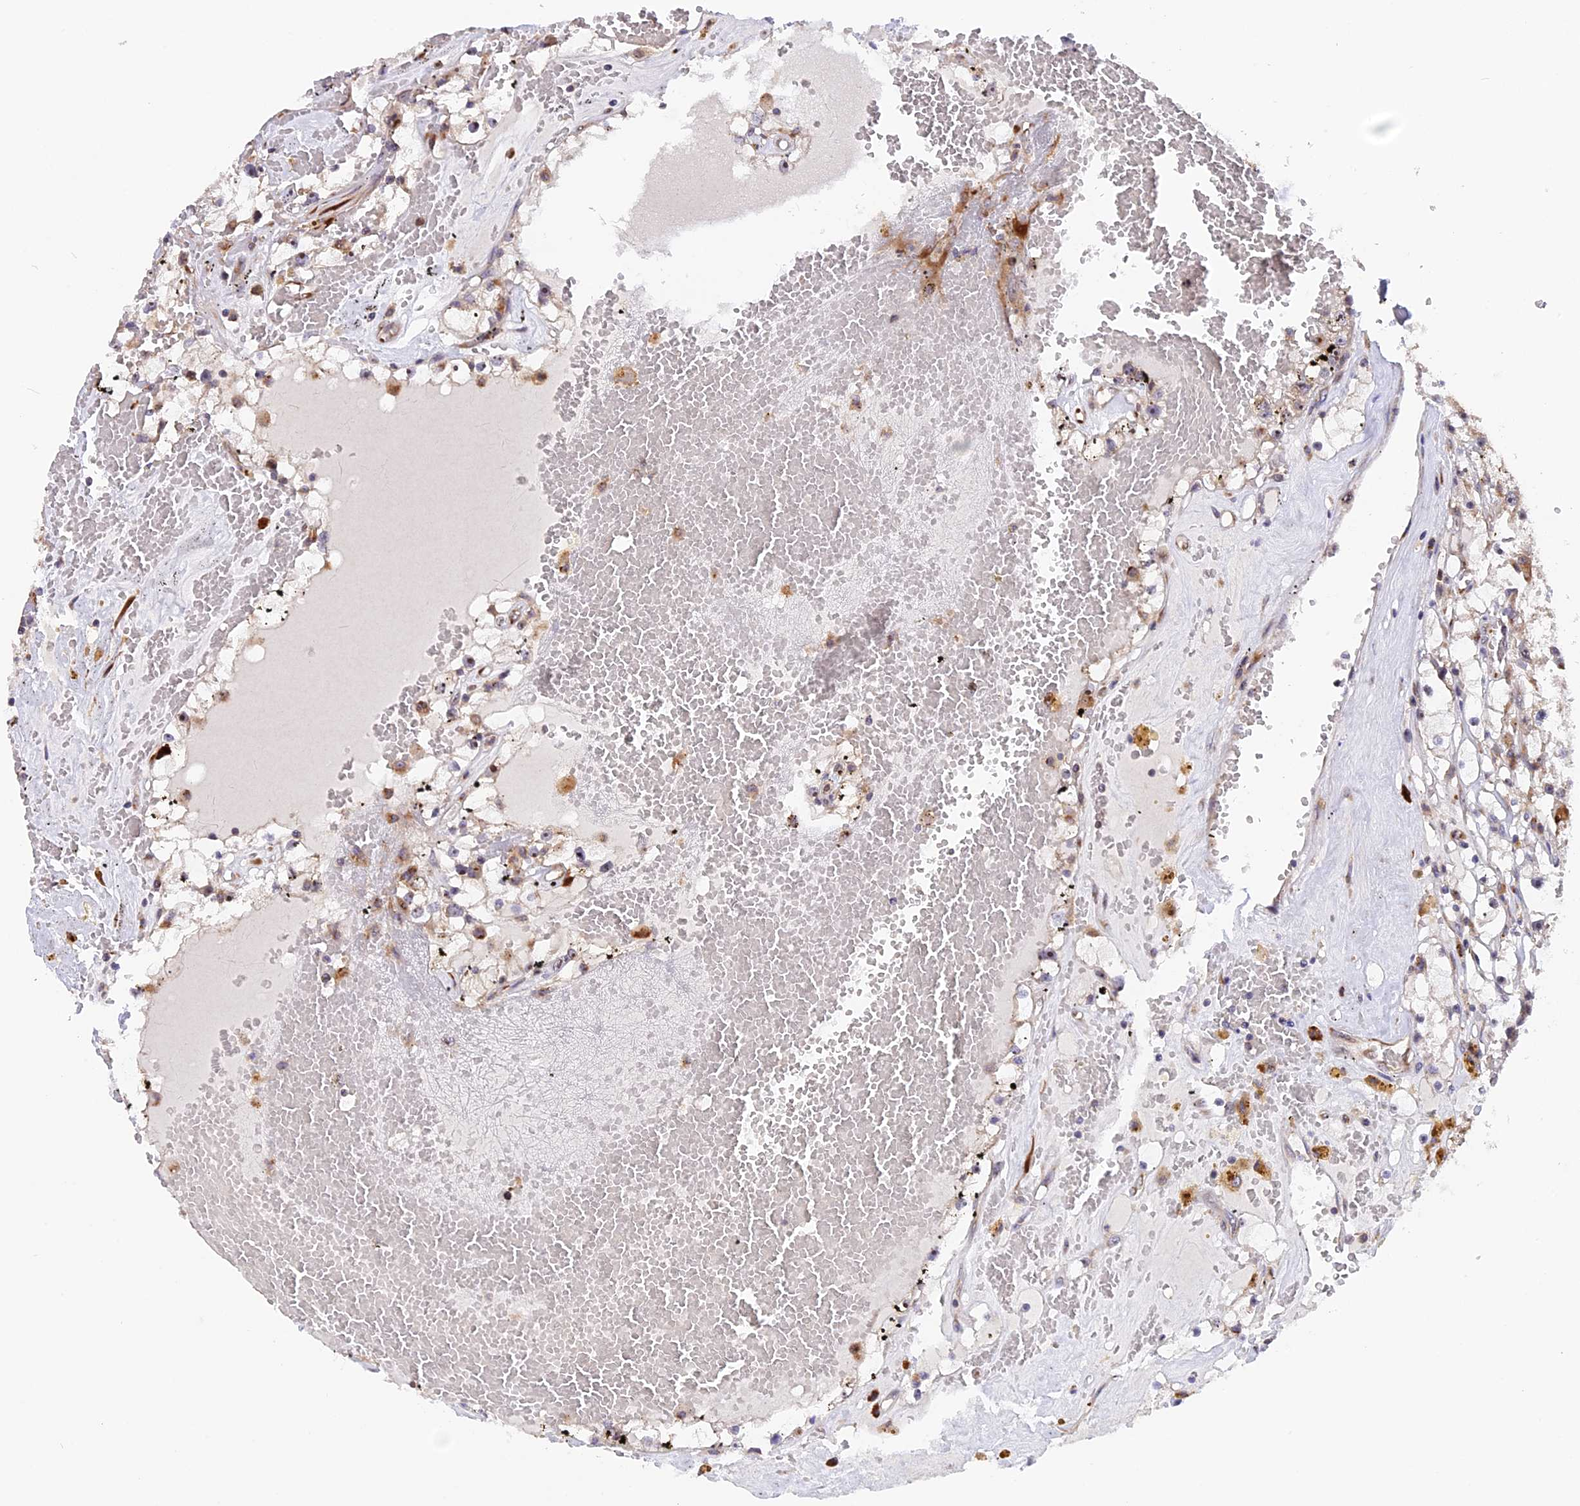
{"staining": {"intensity": "negative", "quantity": "none", "location": "none"}, "tissue": "renal cancer", "cell_type": "Tumor cells", "image_type": "cancer", "snomed": [{"axis": "morphology", "description": "Adenocarcinoma, NOS"}, {"axis": "topography", "description": "Kidney"}], "caption": "Tumor cells are negative for brown protein staining in renal cancer (adenocarcinoma). Brightfield microscopy of IHC stained with DAB (3,3'-diaminobenzidine) (brown) and hematoxylin (blue), captured at high magnification.", "gene": "GNPTAB", "patient": {"sex": "male", "age": 56}}